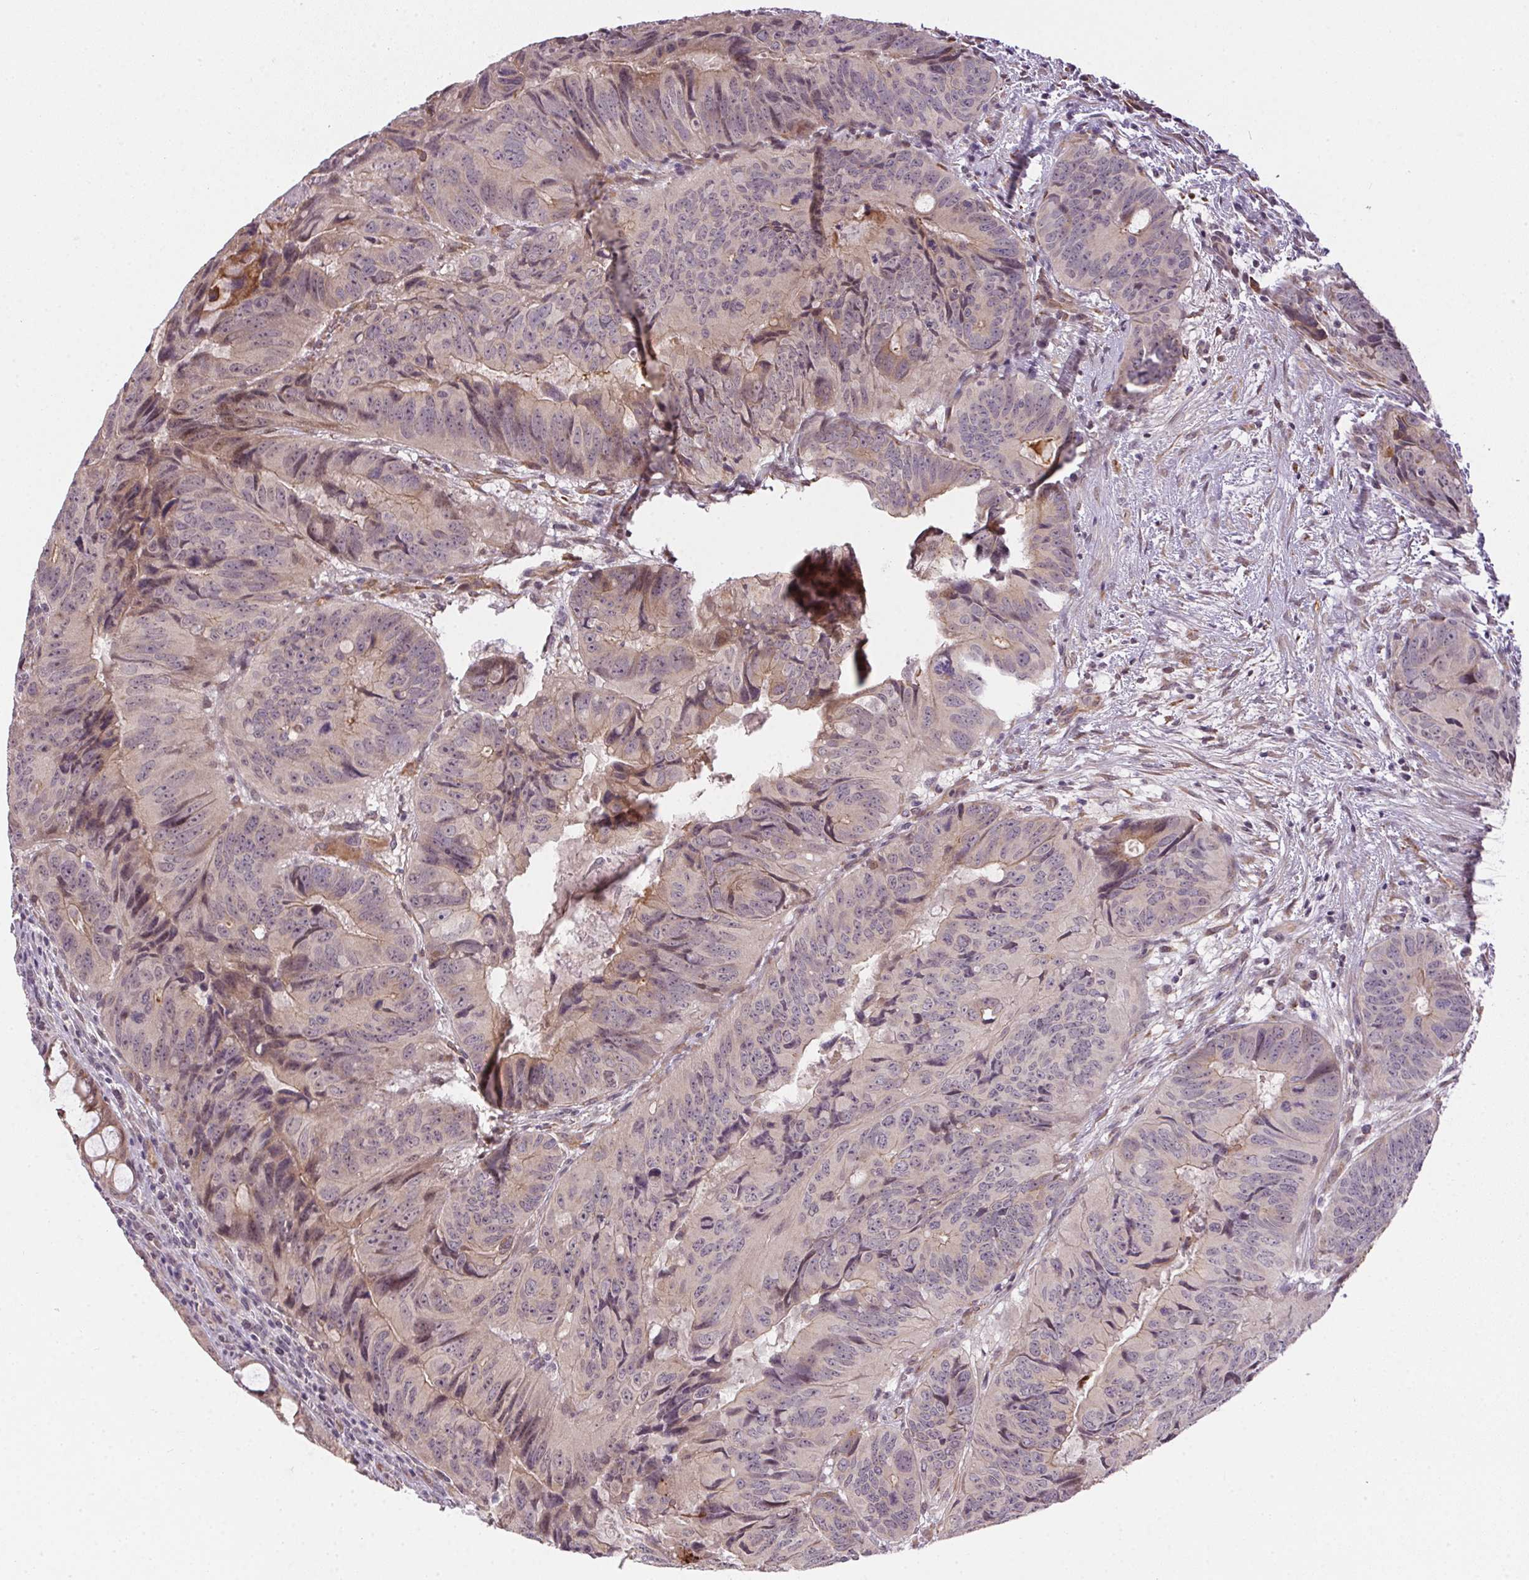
{"staining": {"intensity": "moderate", "quantity": "<25%", "location": "cytoplasmic/membranous,nuclear"}, "tissue": "colorectal cancer", "cell_type": "Tumor cells", "image_type": "cancer", "snomed": [{"axis": "morphology", "description": "Adenocarcinoma, NOS"}, {"axis": "topography", "description": "Colon"}], "caption": "The immunohistochemical stain highlights moderate cytoplasmic/membranous and nuclear positivity in tumor cells of colorectal cancer (adenocarcinoma) tissue.", "gene": "CFAP92", "patient": {"sex": "male", "age": 79}}